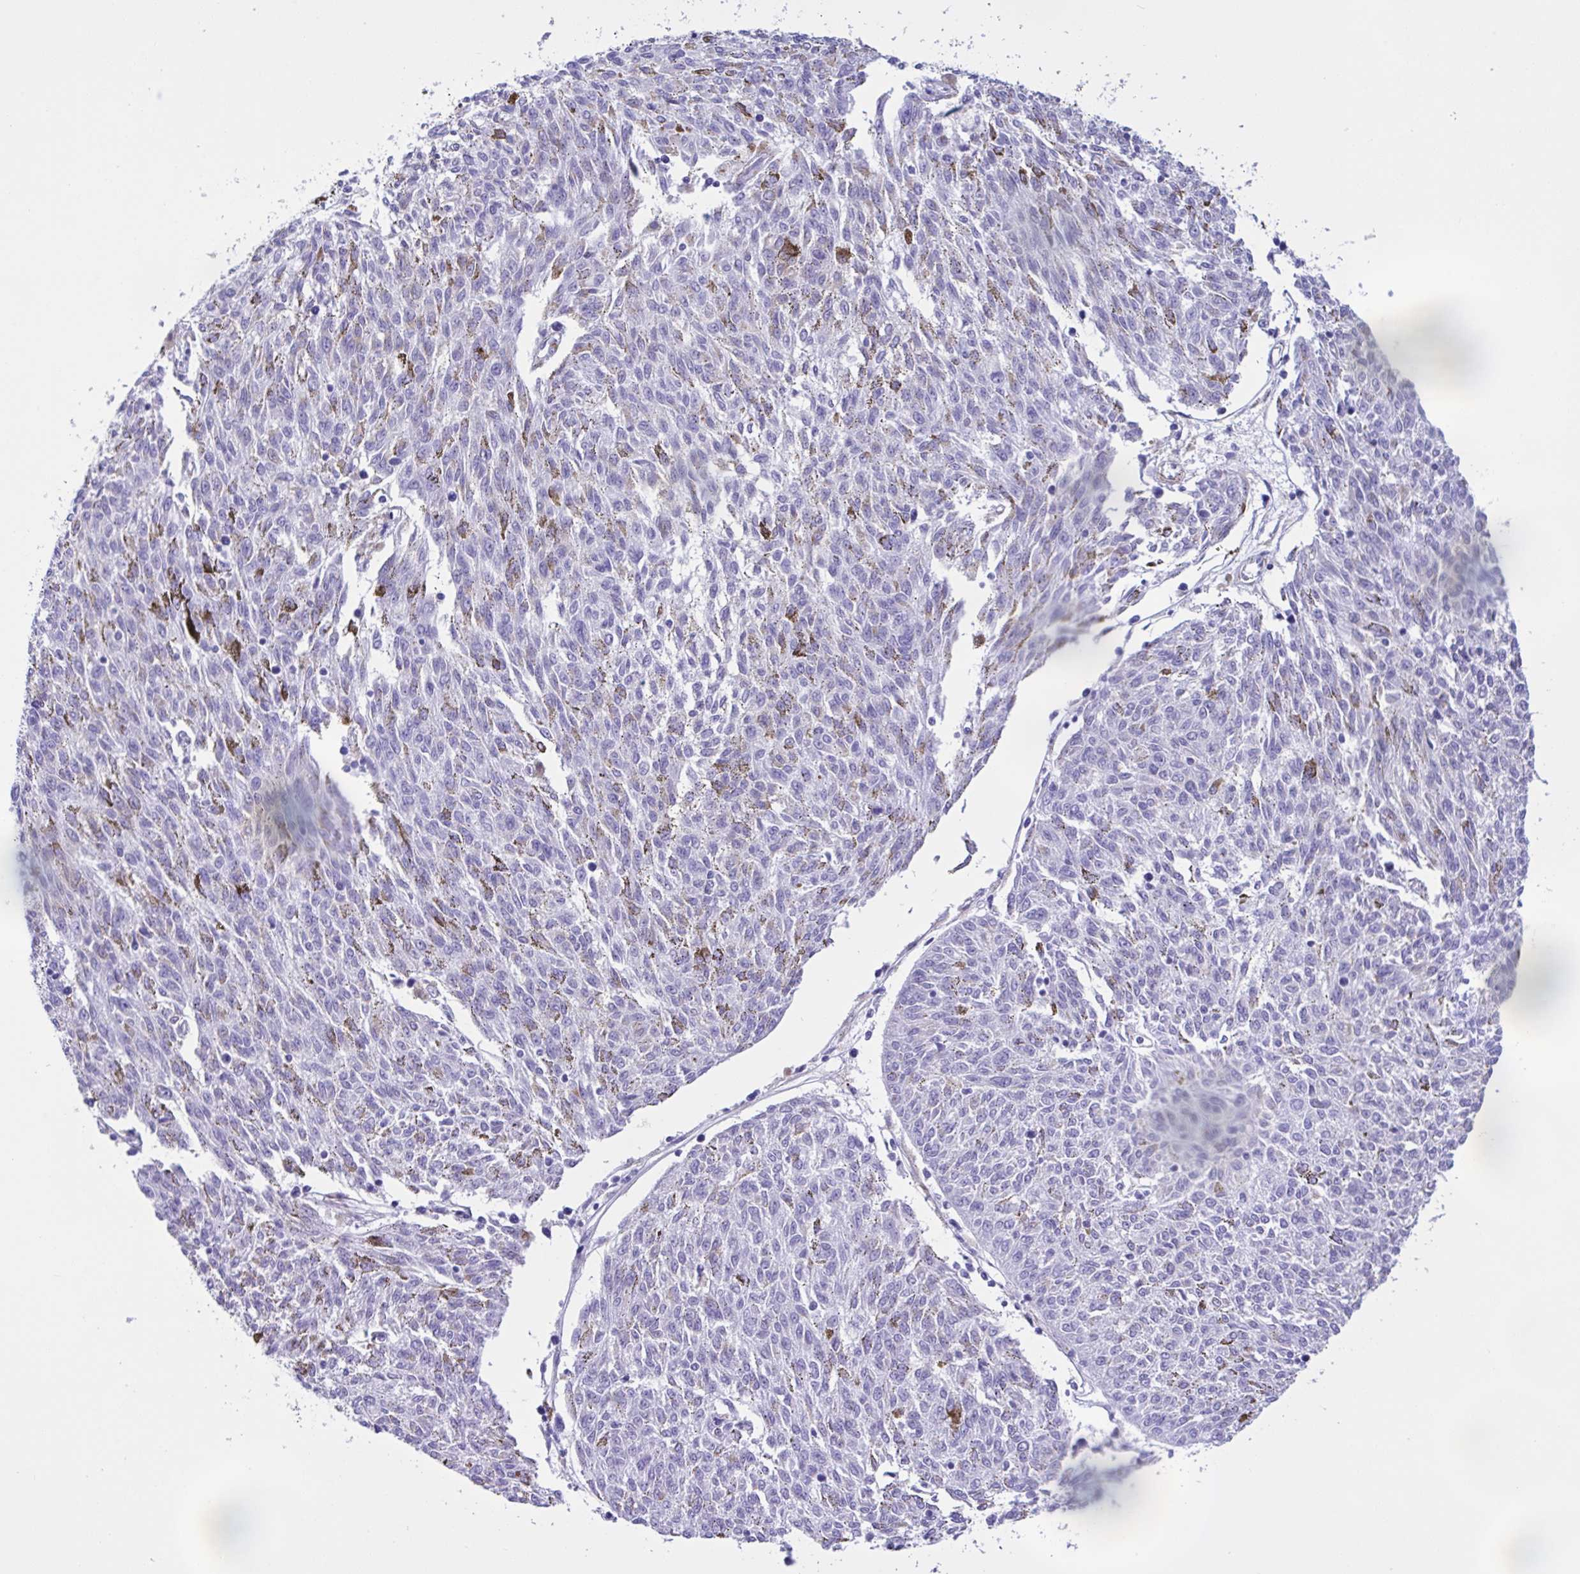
{"staining": {"intensity": "negative", "quantity": "none", "location": "none"}, "tissue": "melanoma", "cell_type": "Tumor cells", "image_type": "cancer", "snomed": [{"axis": "morphology", "description": "Malignant melanoma, NOS"}, {"axis": "topography", "description": "Skin"}], "caption": "Tumor cells are negative for protein expression in human malignant melanoma. (DAB immunohistochemistry (IHC) with hematoxylin counter stain).", "gene": "SMAD5", "patient": {"sex": "female", "age": 72}}